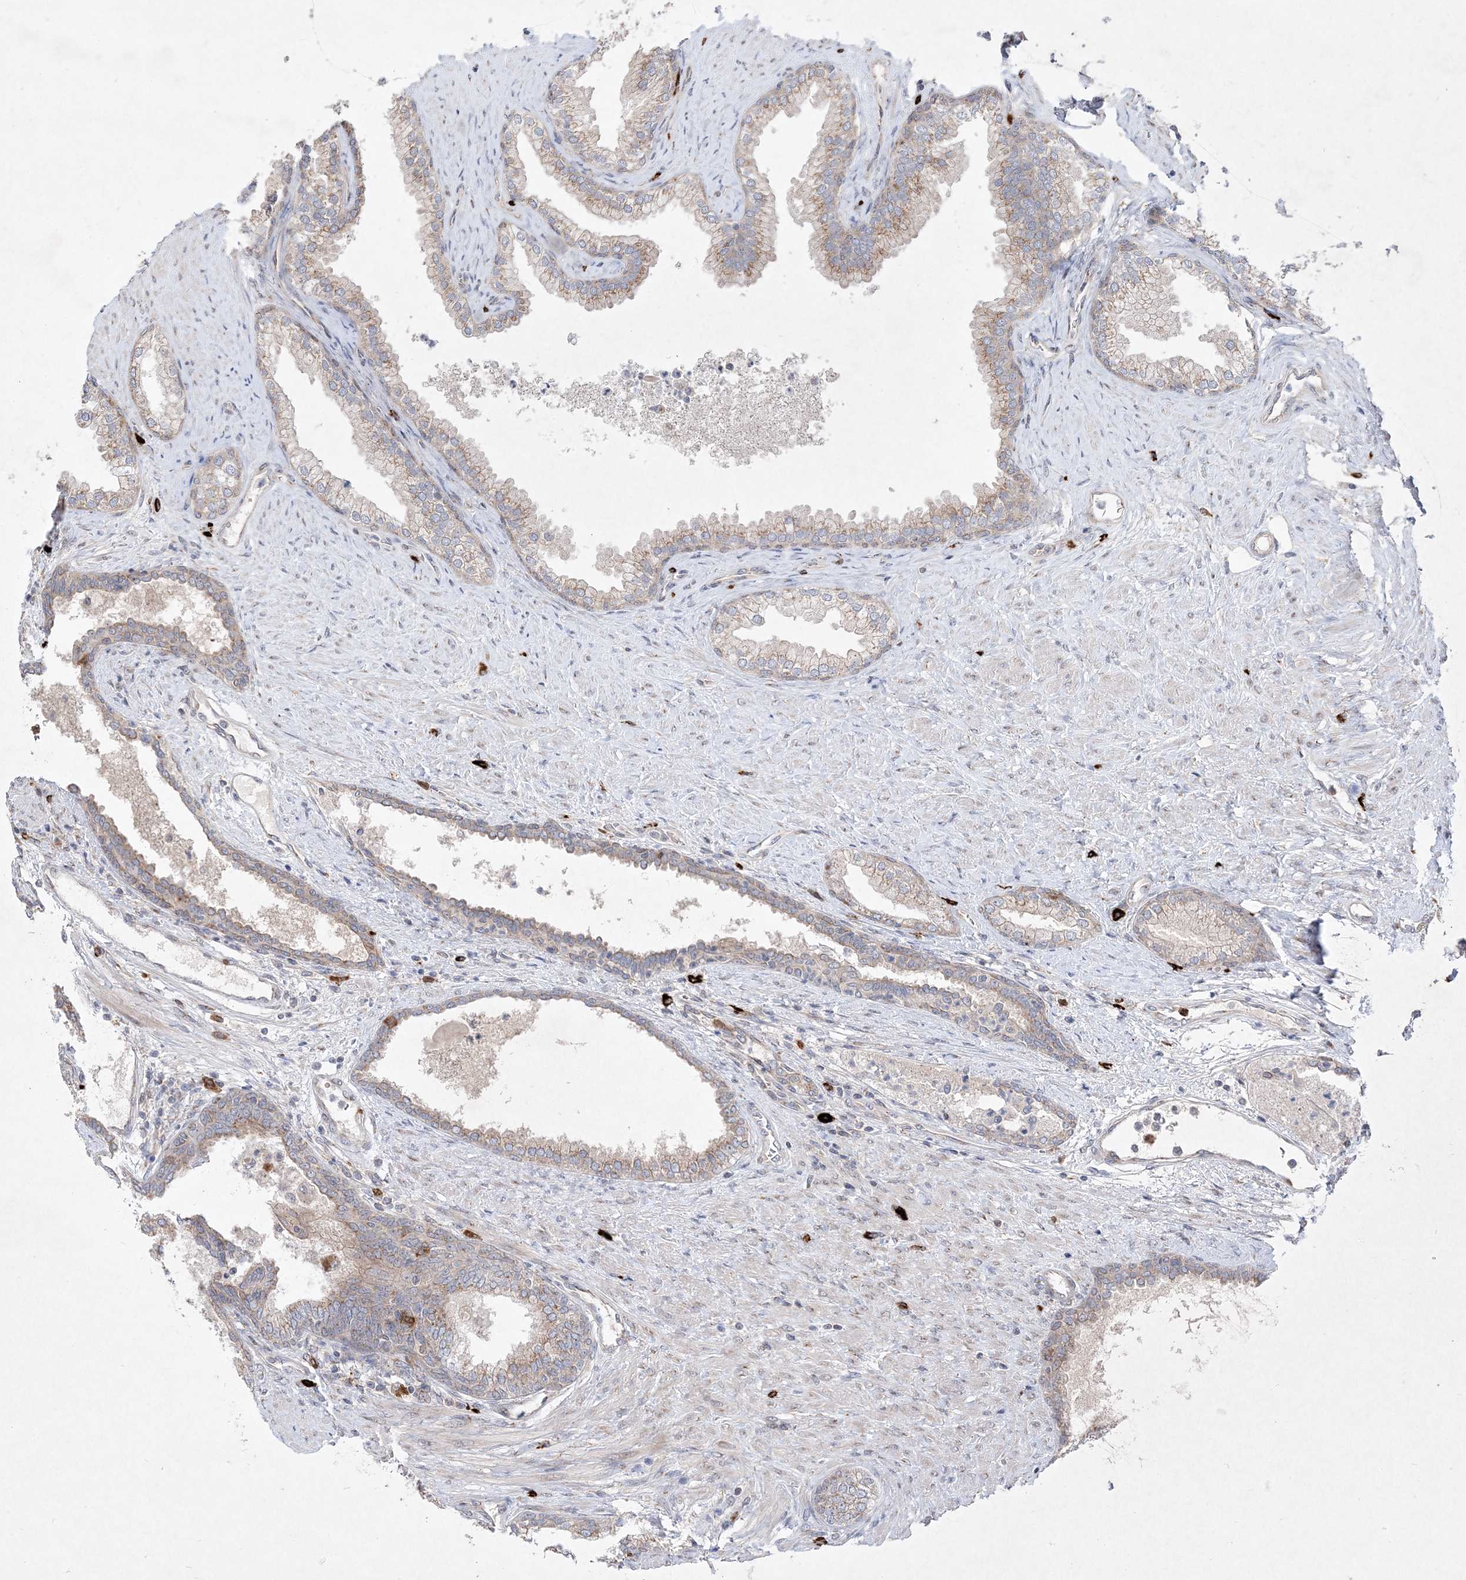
{"staining": {"intensity": "moderate", "quantity": "25%-75%", "location": "cytoplasmic/membranous"}, "tissue": "prostate", "cell_type": "Glandular cells", "image_type": "normal", "snomed": [{"axis": "morphology", "description": "Normal tissue, NOS"}, {"axis": "topography", "description": "Prostate"}], "caption": "This photomicrograph reveals IHC staining of unremarkable prostate, with medium moderate cytoplasmic/membranous positivity in about 25%-75% of glandular cells.", "gene": "CLNK", "patient": {"sex": "male", "age": 76}}